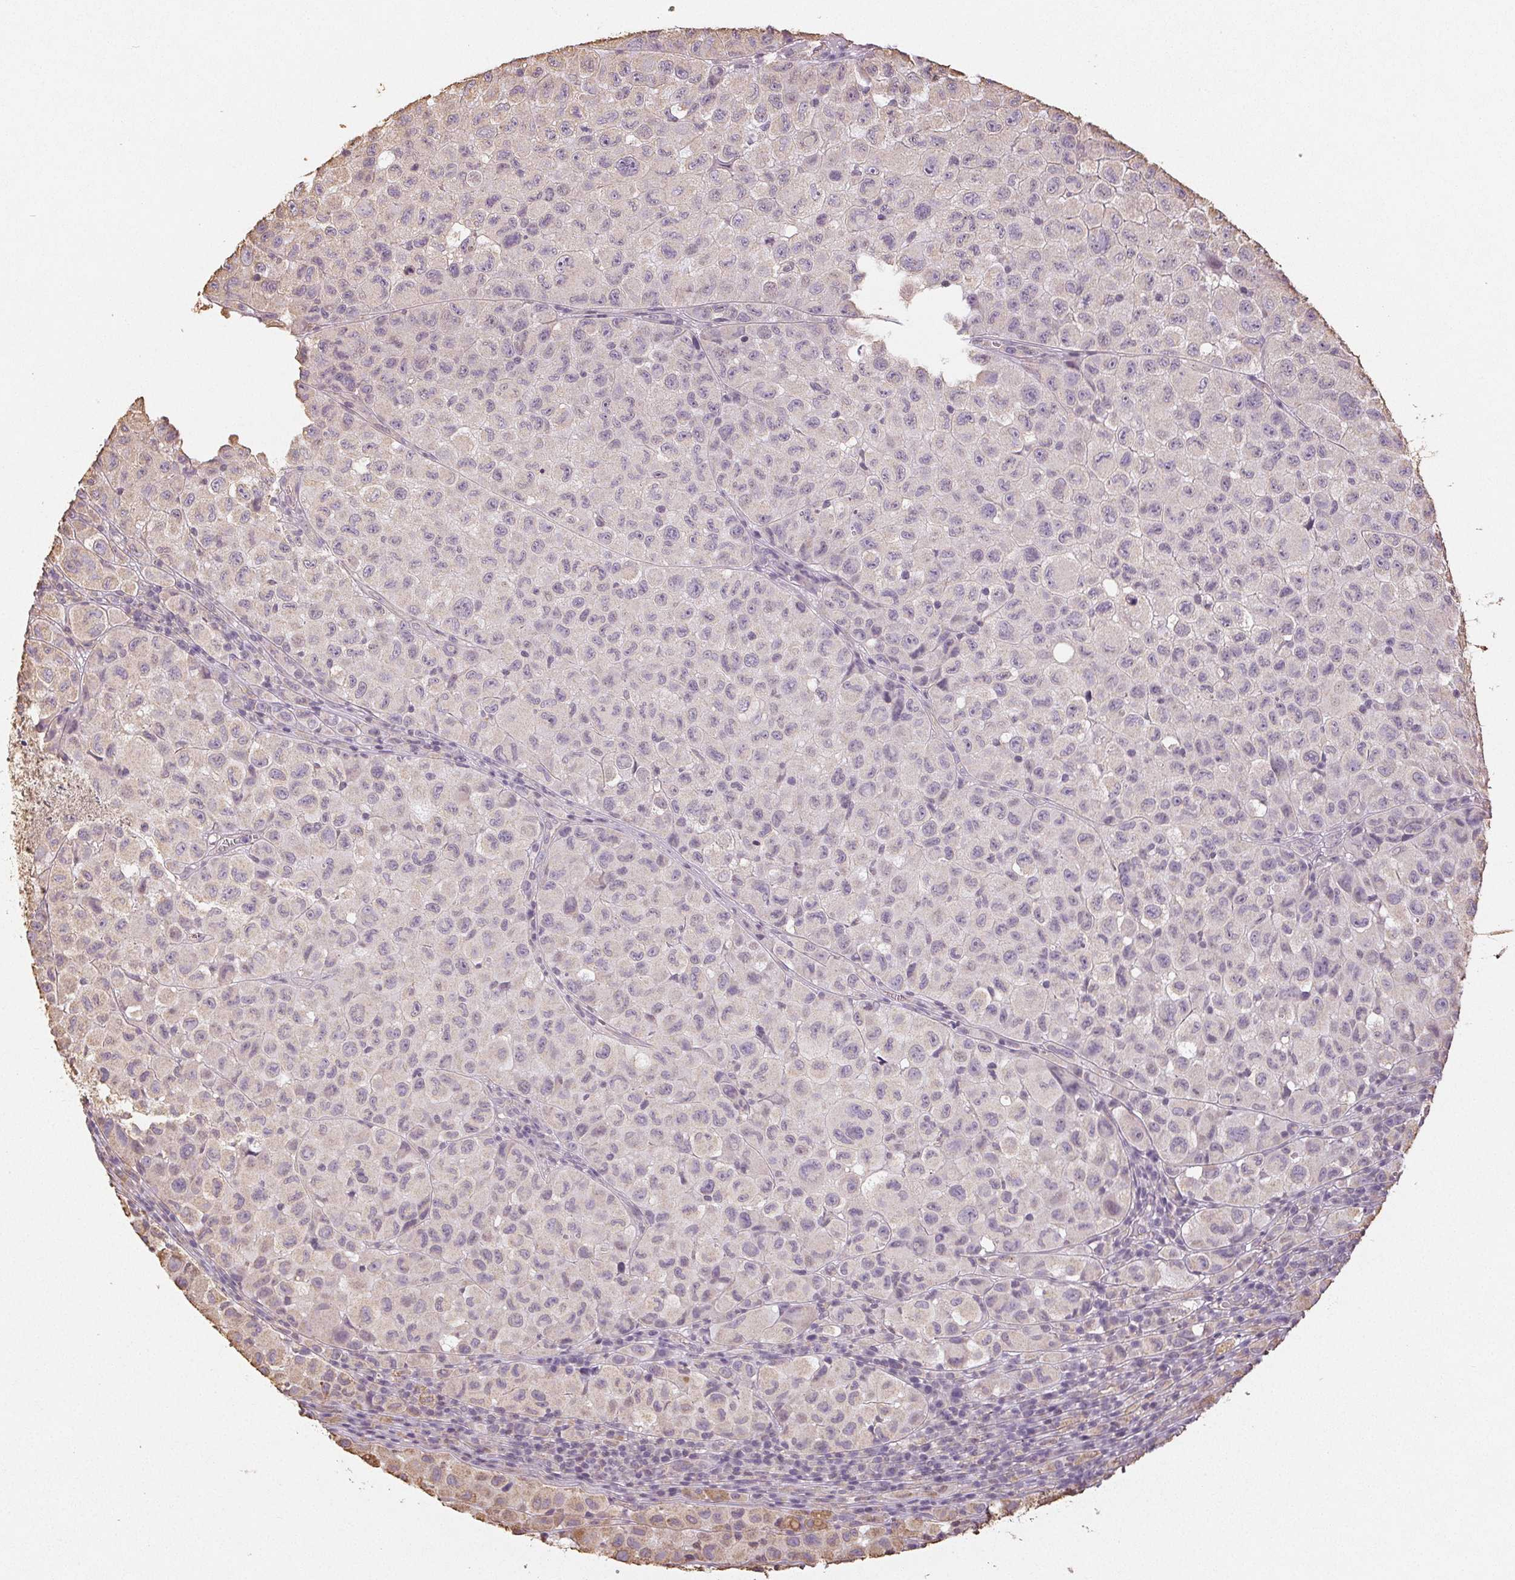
{"staining": {"intensity": "weak", "quantity": "<25%", "location": "cytoplasmic/membranous"}, "tissue": "melanoma", "cell_type": "Tumor cells", "image_type": "cancer", "snomed": [{"axis": "morphology", "description": "Malignant melanoma, NOS"}, {"axis": "topography", "description": "Skin"}], "caption": "The image exhibits no staining of tumor cells in malignant melanoma.", "gene": "COL7A1", "patient": {"sex": "male", "age": 93}}